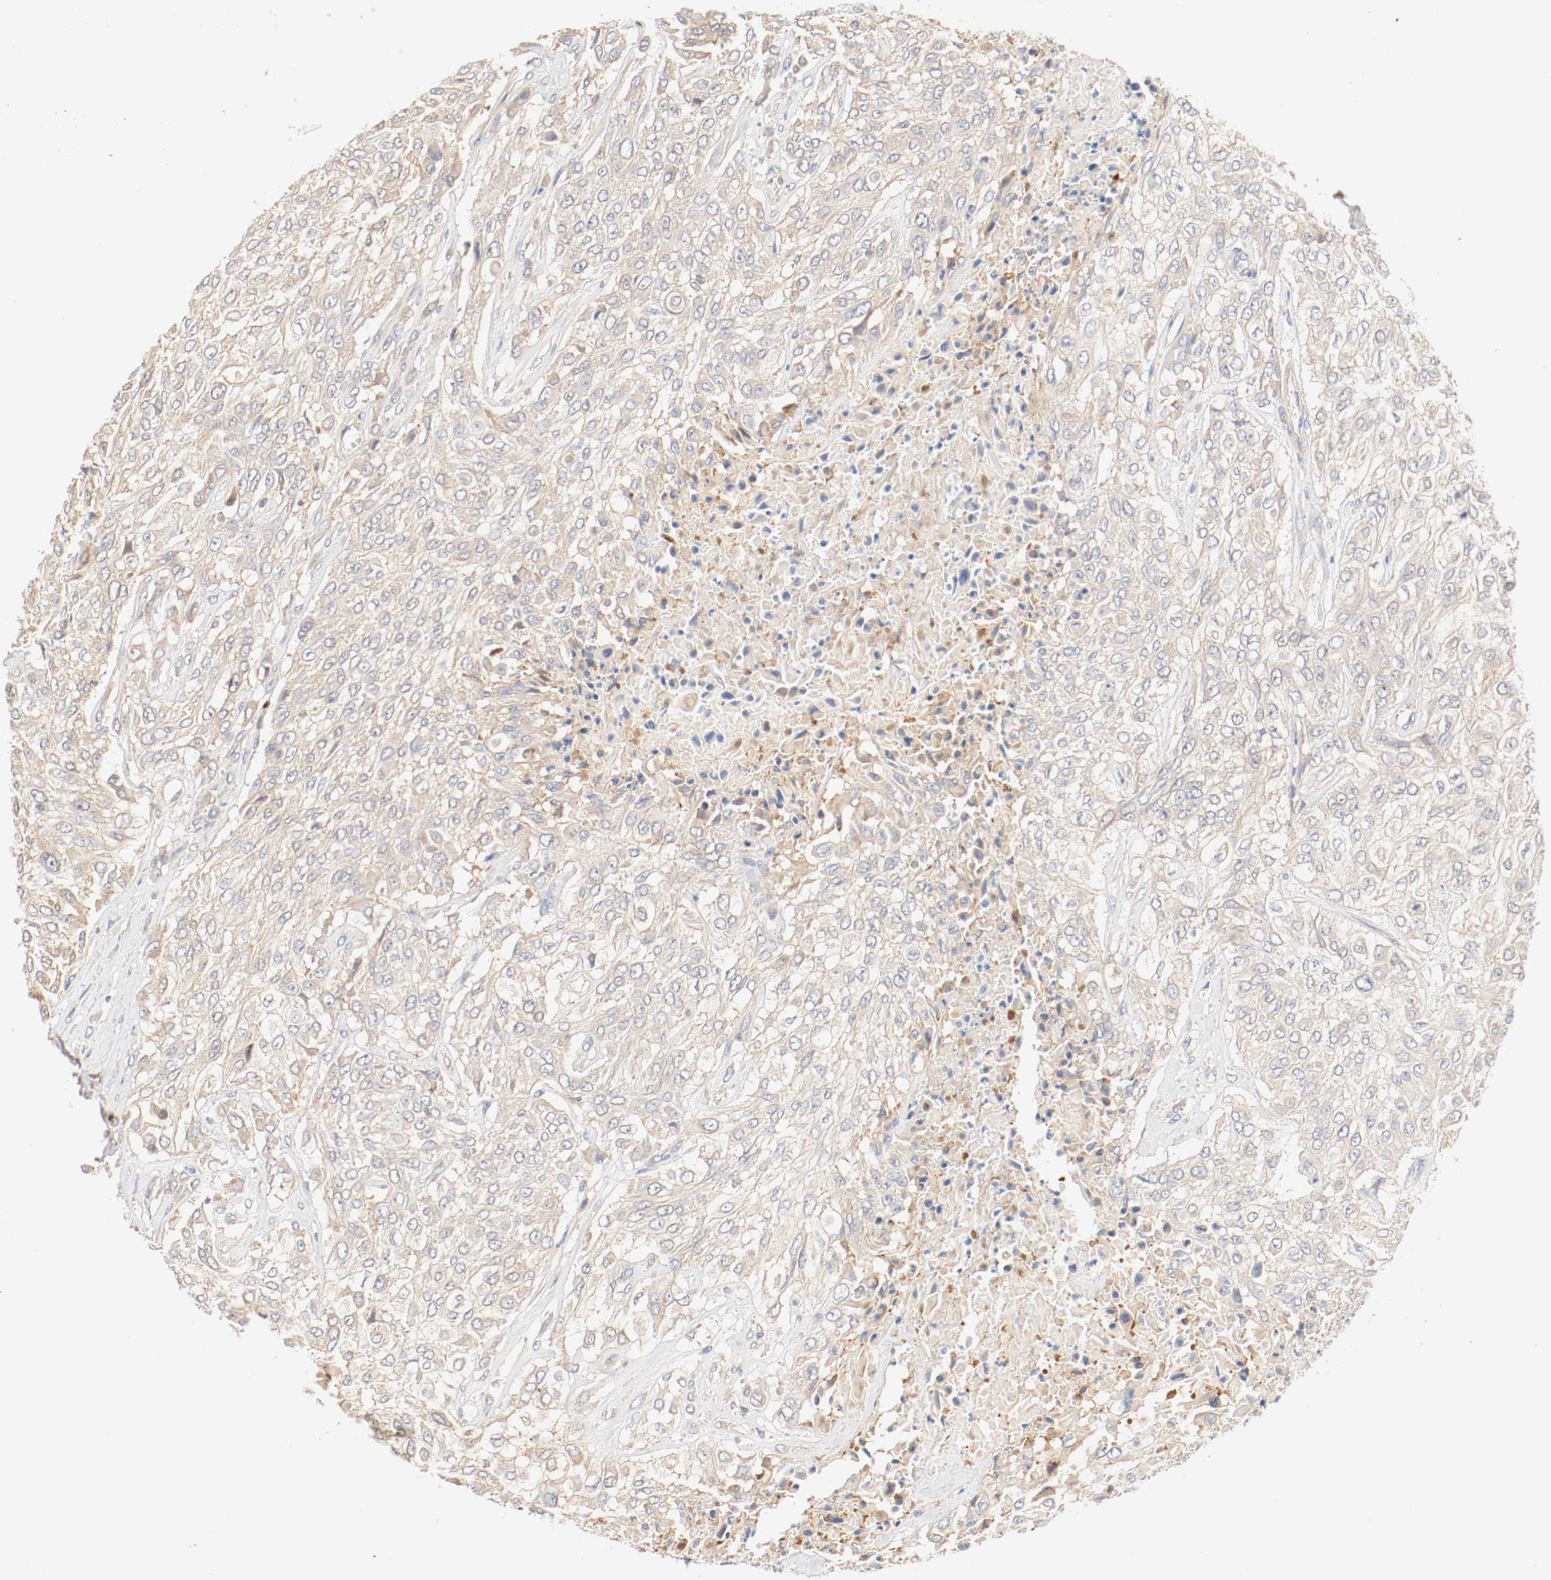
{"staining": {"intensity": "moderate", "quantity": "25%-75%", "location": "cytoplasmic/membranous"}, "tissue": "urothelial cancer", "cell_type": "Tumor cells", "image_type": "cancer", "snomed": [{"axis": "morphology", "description": "Urothelial carcinoma, High grade"}, {"axis": "topography", "description": "Urinary bladder"}], "caption": "A high-resolution photomicrograph shows immunohistochemistry staining of high-grade urothelial carcinoma, which shows moderate cytoplasmic/membranous positivity in approximately 25%-75% of tumor cells. (Stains: DAB in brown, nuclei in blue, Microscopy: brightfield microscopy at high magnification).", "gene": "GIT1", "patient": {"sex": "male", "age": 57}}